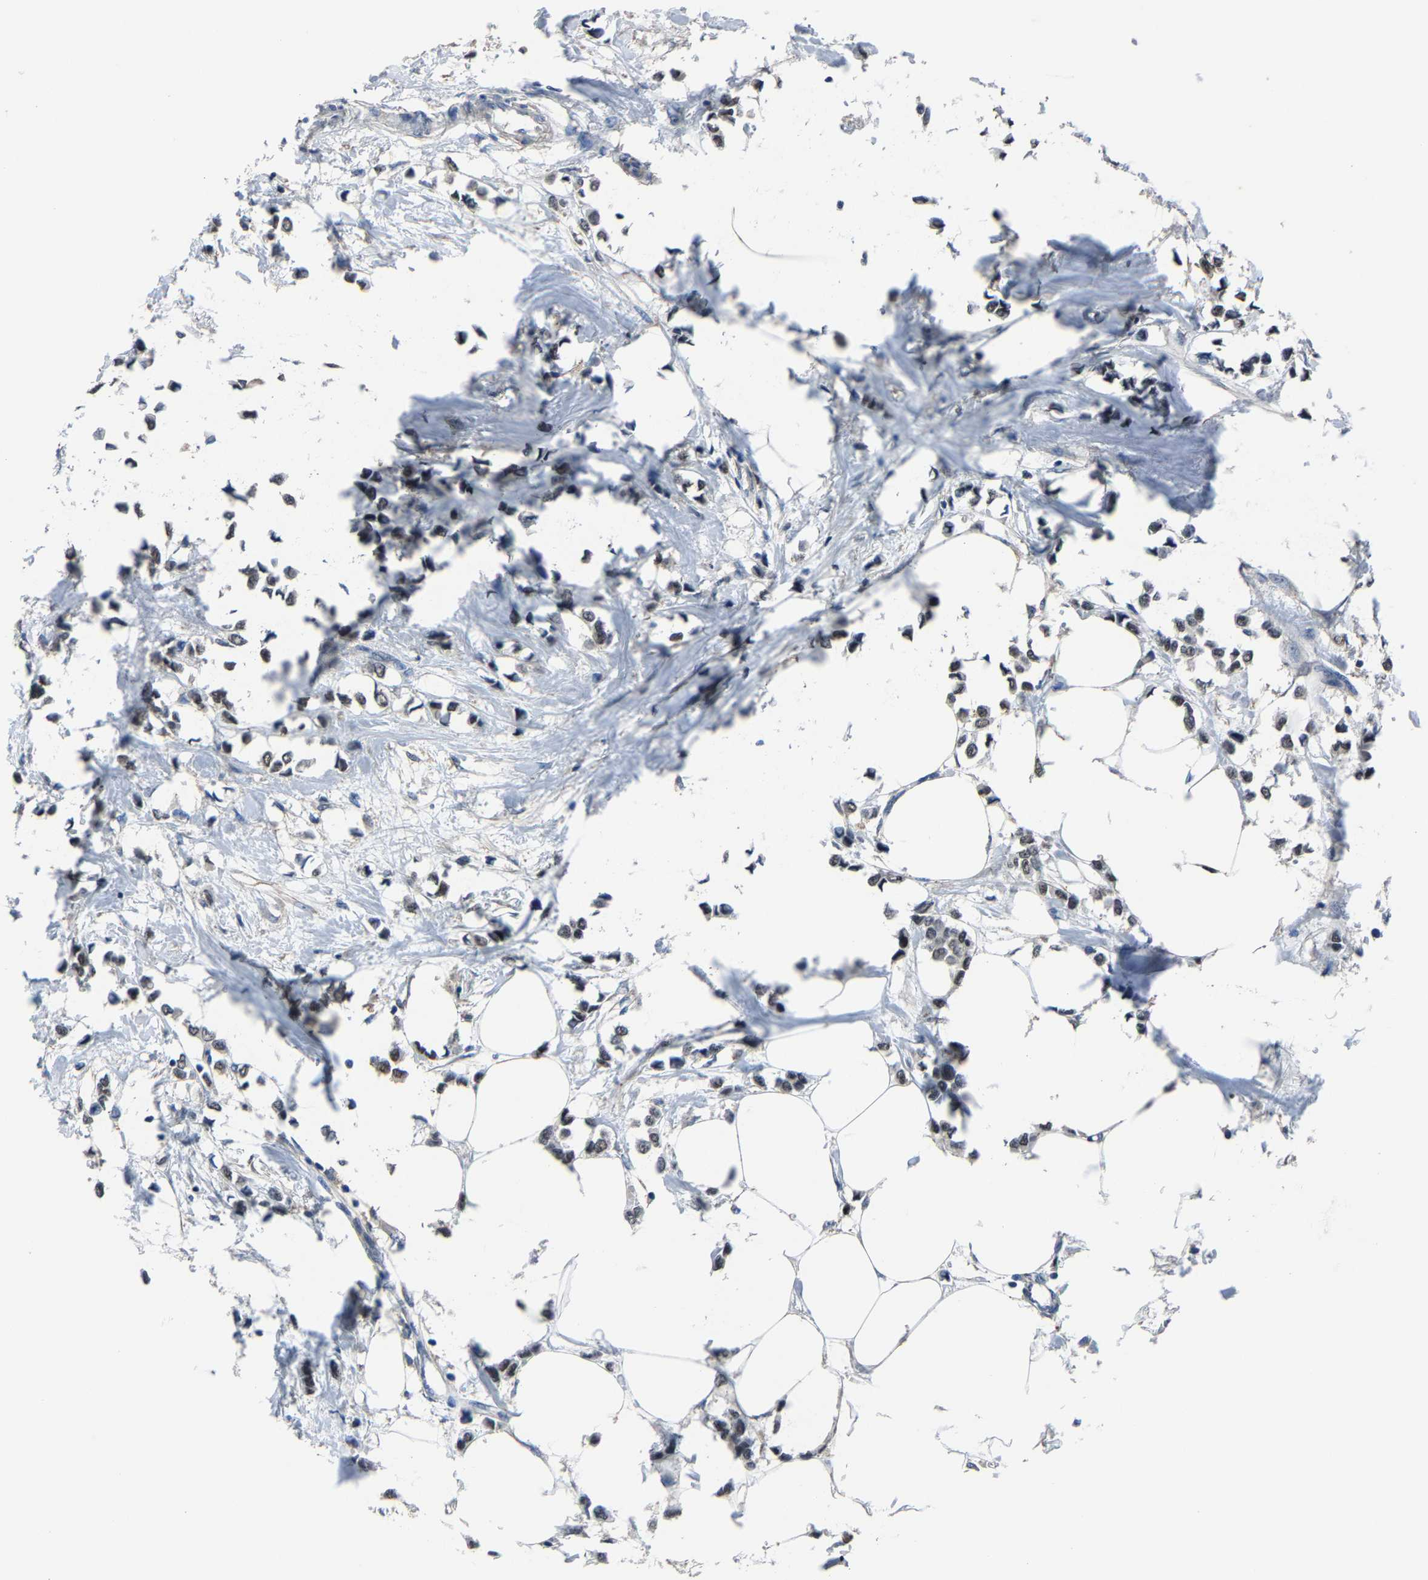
{"staining": {"intensity": "weak", "quantity": "<25%", "location": "nuclear"}, "tissue": "breast cancer", "cell_type": "Tumor cells", "image_type": "cancer", "snomed": [{"axis": "morphology", "description": "Lobular carcinoma"}, {"axis": "topography", "description": "Breast"}], "caption": "Tumor cells show no significant protein expression in breast cancer (lobular carcinoma).", "gene": "STRBP", "patient": {"sex": "female", "age": 51}}